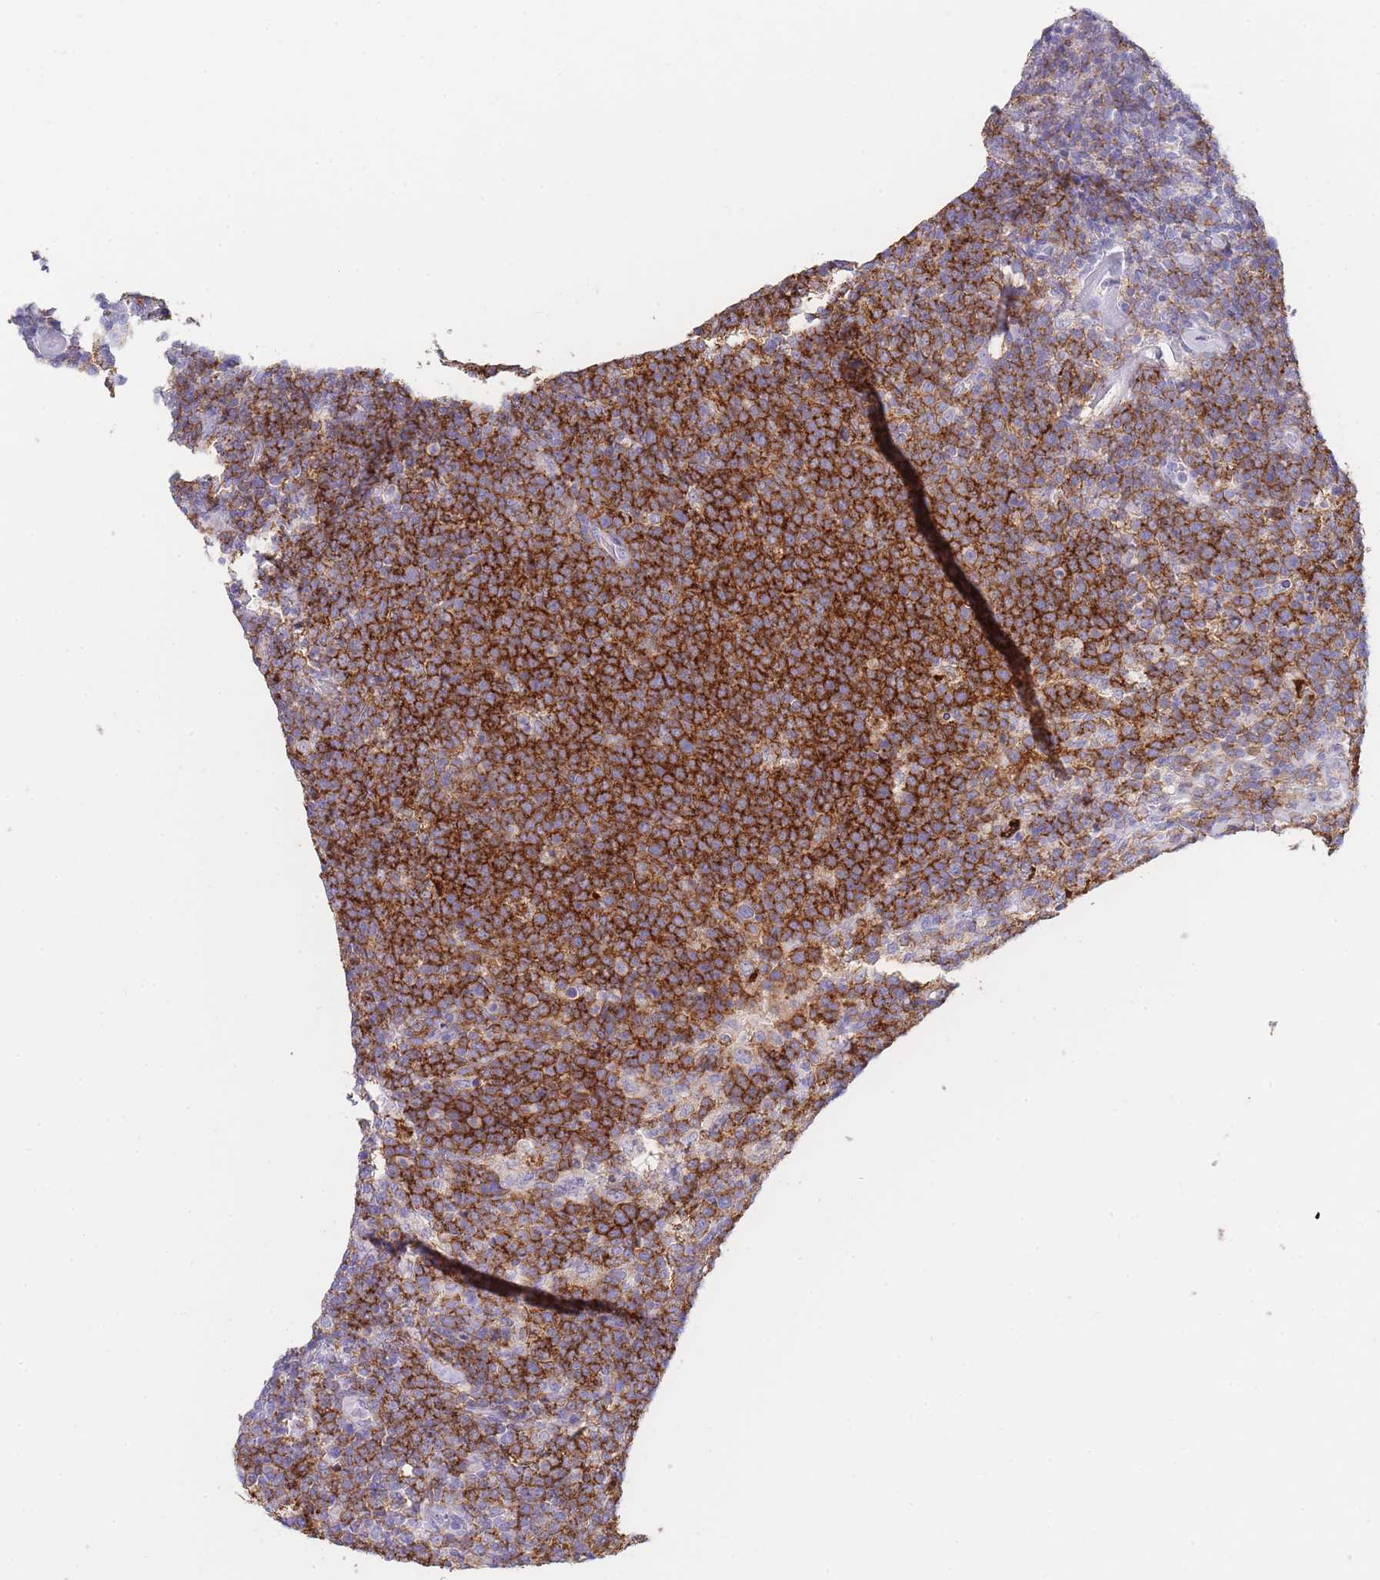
{"staining": {"intensity": "strong", "quantity": "25%-75%", "location": "cytoplasmic/membranous"}, "tissue": "lymphoma", "cell_type": "Tumor cells", "image_type": "cancer", "snomed": [{"axis": "morphology", "description": "Malignant lymphoma, non-Hodgkin's type, High grade"}, {"axis": "topography", "description": "Lymph node"}], "caption": "Lymphoma stained for a protein (brown) shows strong cytoplasmic/membranous positive positivity in about 25%-75% of tumor cells.", "gene": "CD37", "patient": {"sex": "male", "age": 61}}